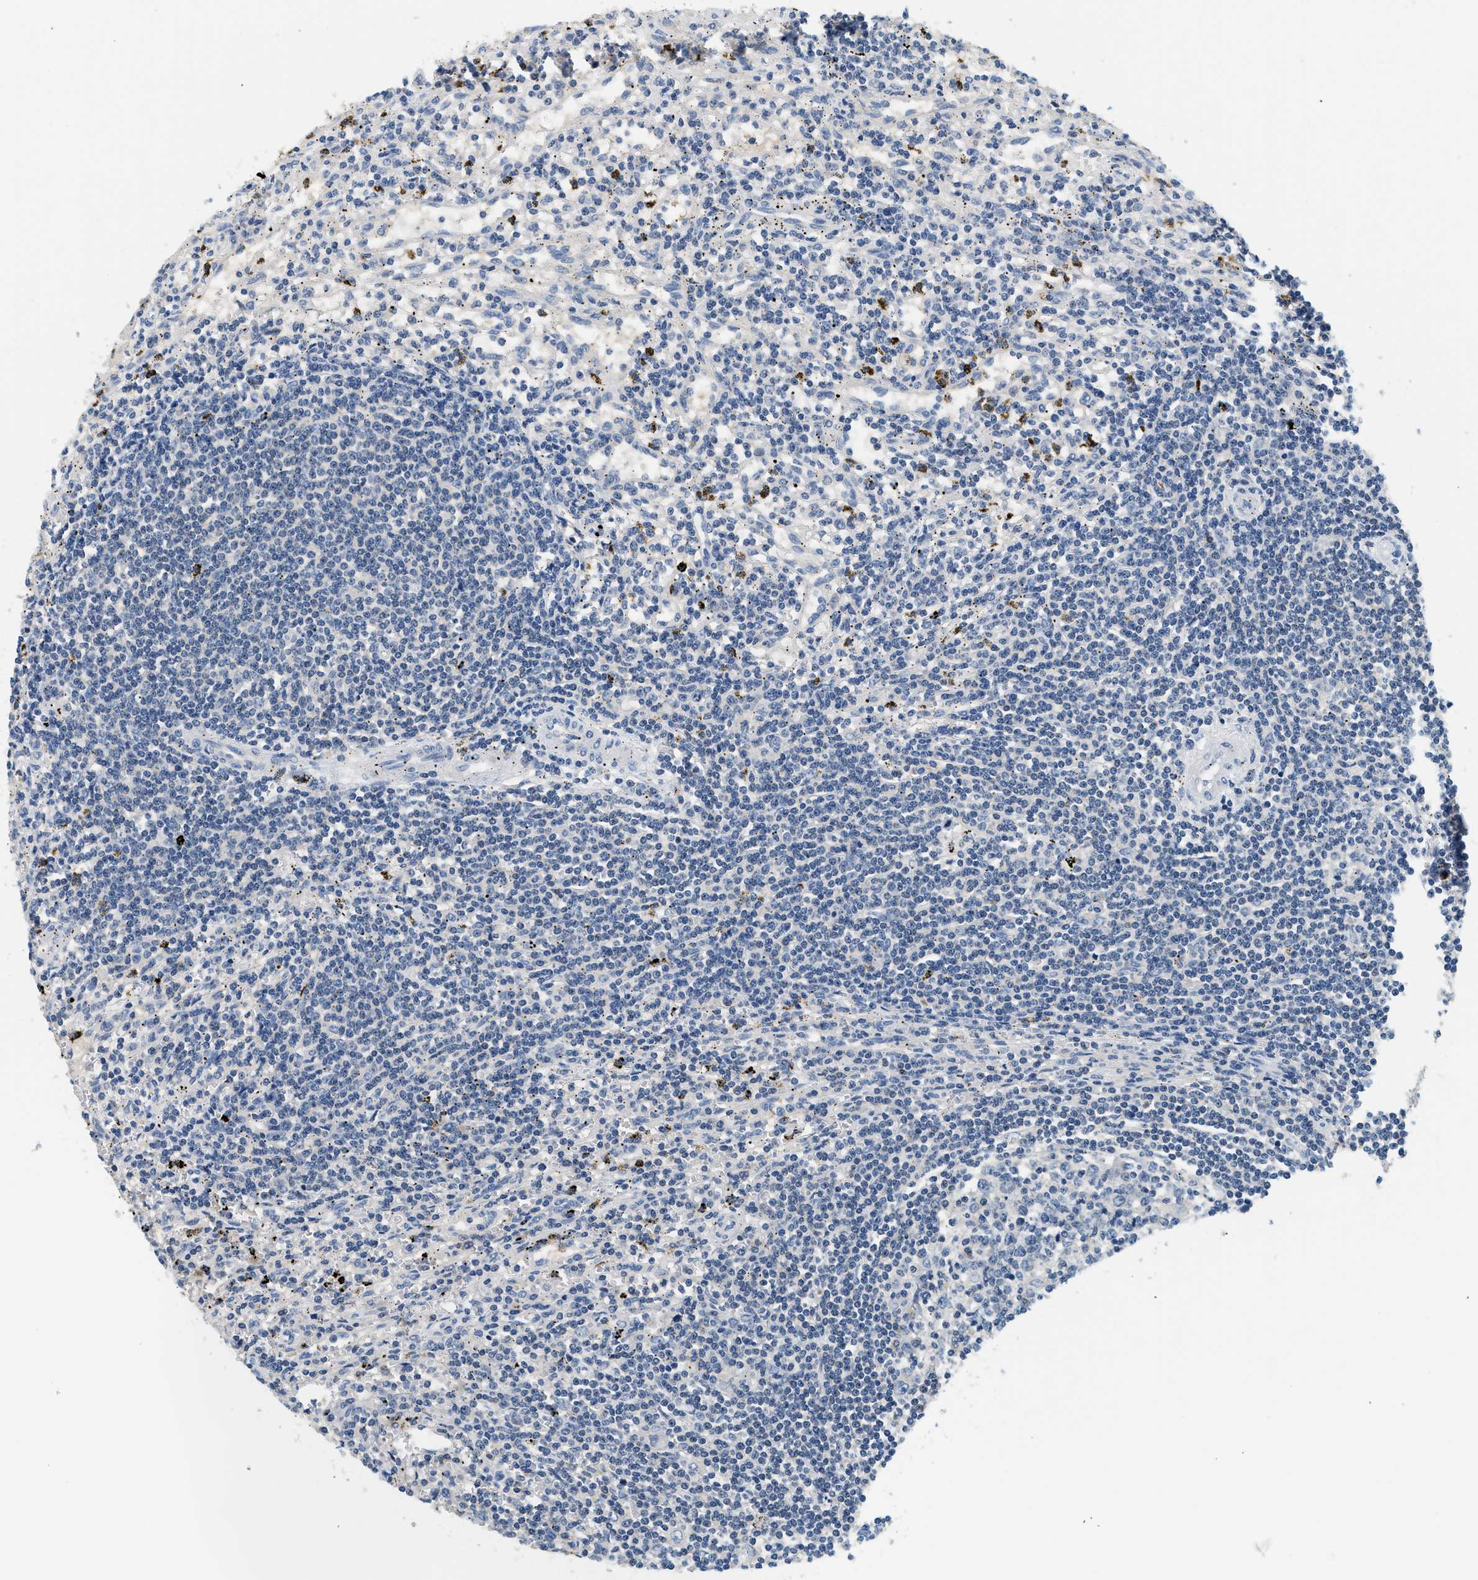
{"staining": {"intensity": "negative", "quantity": "none", "location": "none"}, "tissue": "lymphoma", "cell_type": "Tumor cells", "image_type": "cancer", "snomed": [{"axis": "morphology", "description": "Malignant lymphoma, non-Hodgkin's type, Low grade"}, {"axis": "topography", "description": "Spleen"}], "caption": "Lymphoma was stained to show a protein in brown. There is no significant expression in tumor cells.", "gene": "SLC35E1", "patient": {"sex": "male", "age": 76}}